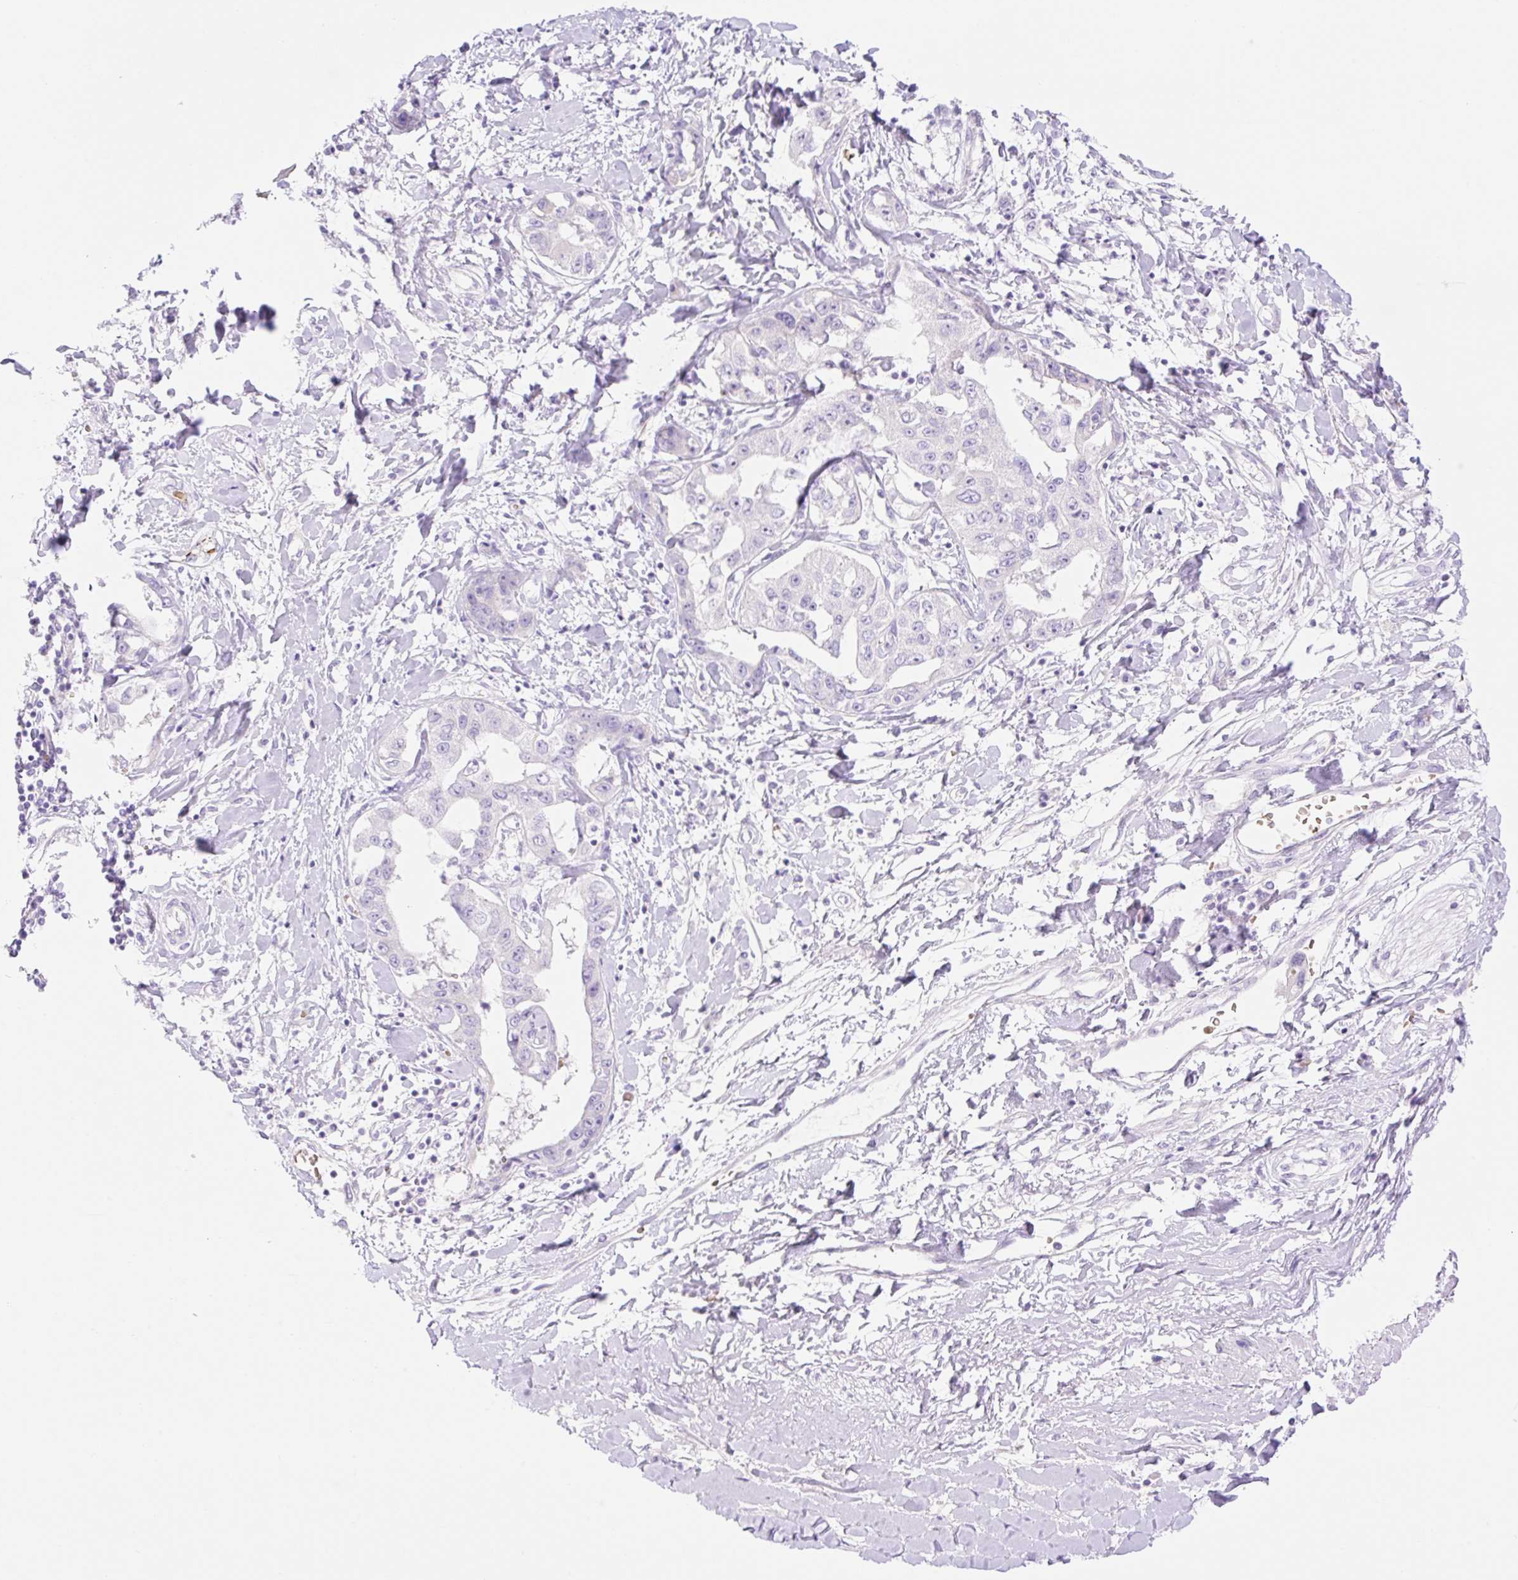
{"staining": {"intensity": "negative", "quantity": "none", "location": "none"}, "tissue": "liver cancer", "cell_type": "Tumor cells", "image_type": "cancer", "snomed": [{"axis": "morphology", "description": "Cholangiocarcinoma"}, {"axis": "topography", "description": "Liver"}], "caption": "Tumor cells are negative for protein expression in human liver cancer (cholangiocarcinoma). Nuclei are stained in blue.", "gene": "CDX1", "patient": {"sex": "male", "age": 59}}